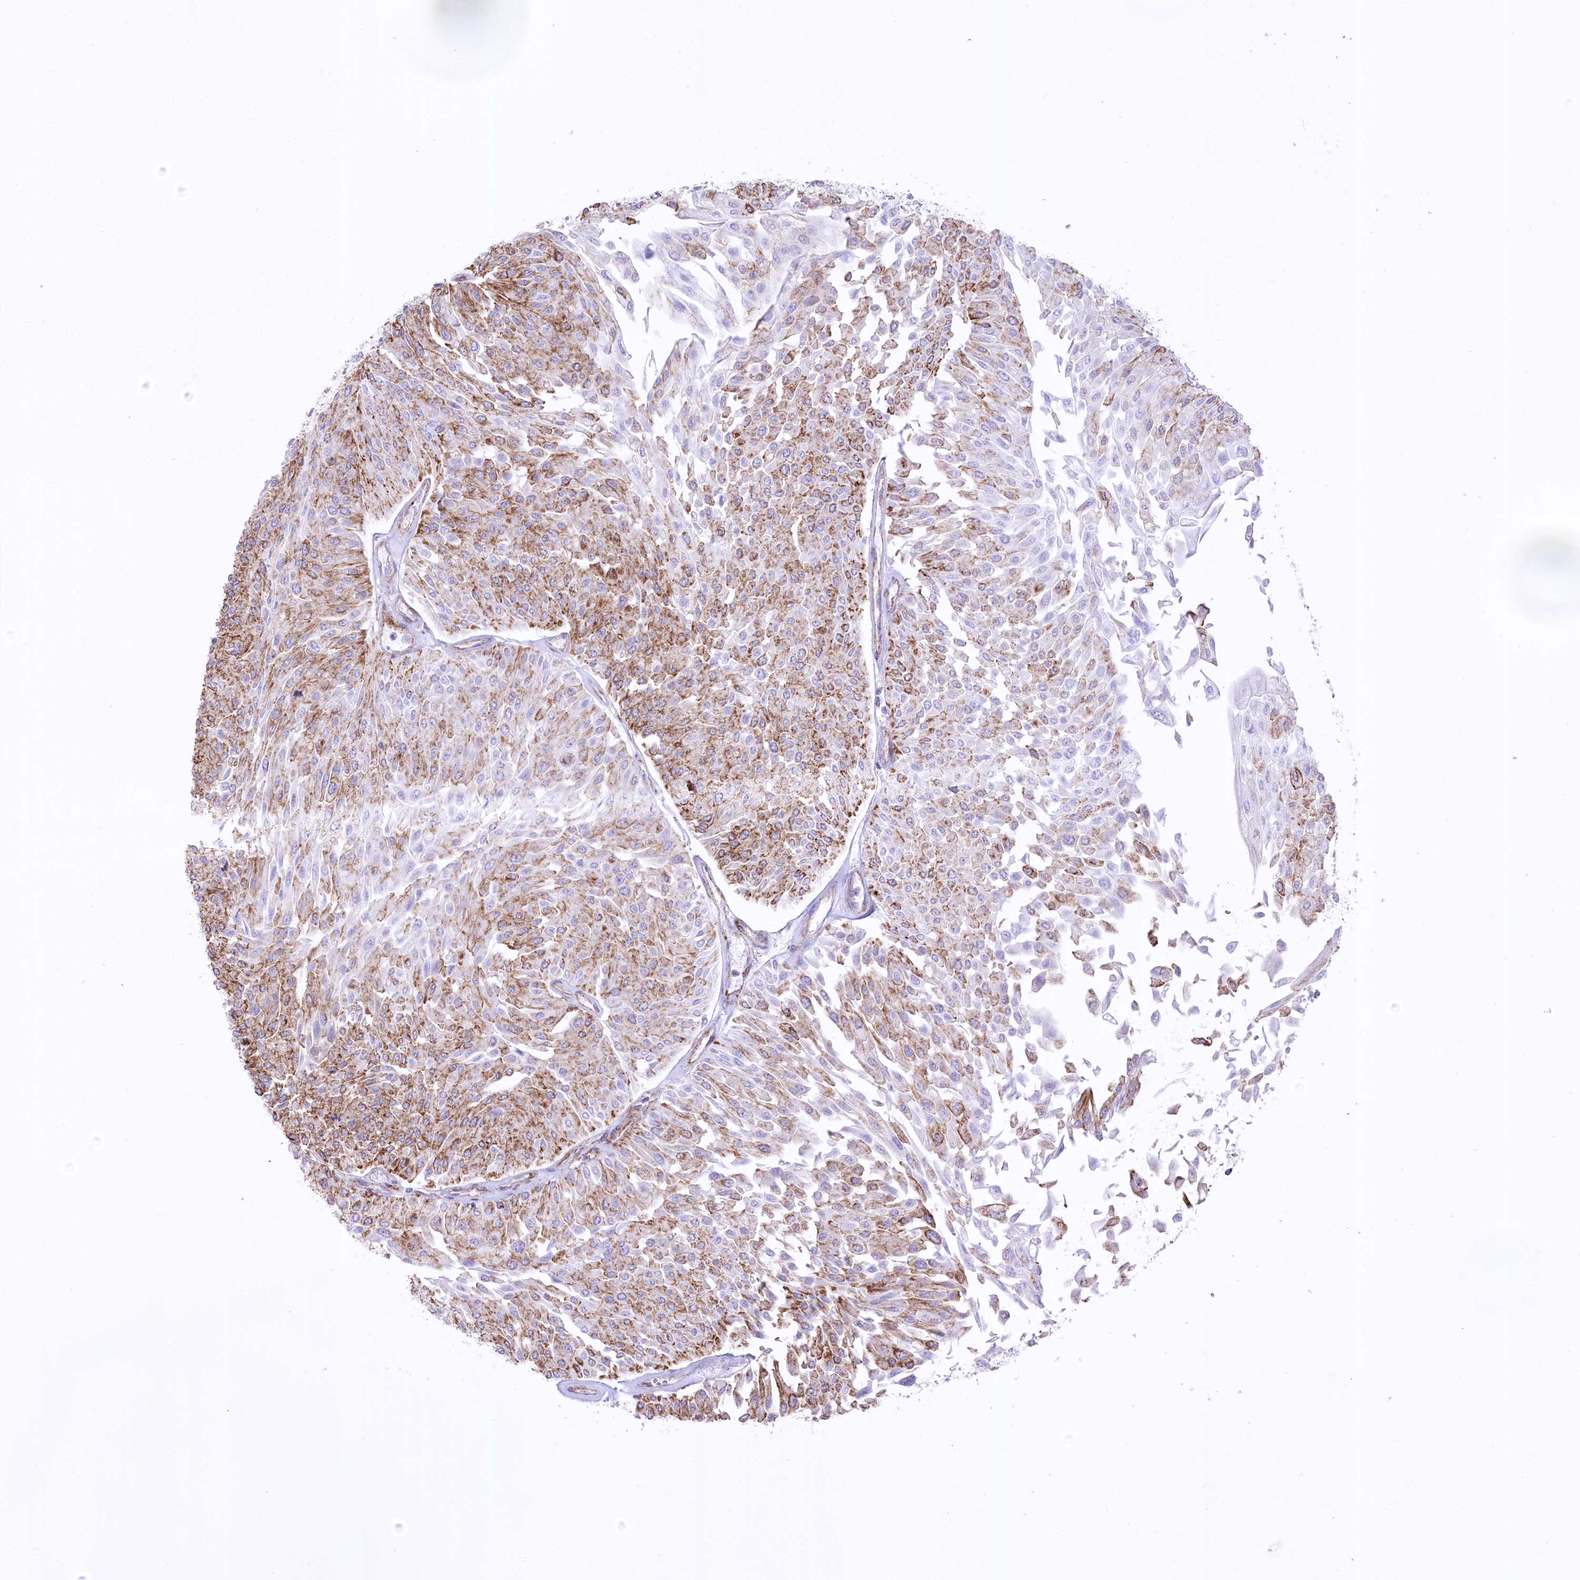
{"staining": {"intensity": "strong", "quantity": "25%-75%", "location": "cytoplasmic/membranous"}, "tissue": "urothelial cancer", "cell_type": "Tumor cells", "image_type": "cancer", "snomed": [{"axis": "morphology", "description": "Urothelial carcinoma, Low grade"}, {"axis": "topography", "description": "Urinary bladder"}], "caption": "About 25%-75% of tumor cells in urothelial cancer display strong cytoplasmic/membranous protein expression as visualized by brown immunohistochemical staining.", "gene": "FAM216A", "patient": {"sex": "male", "age": 67}}